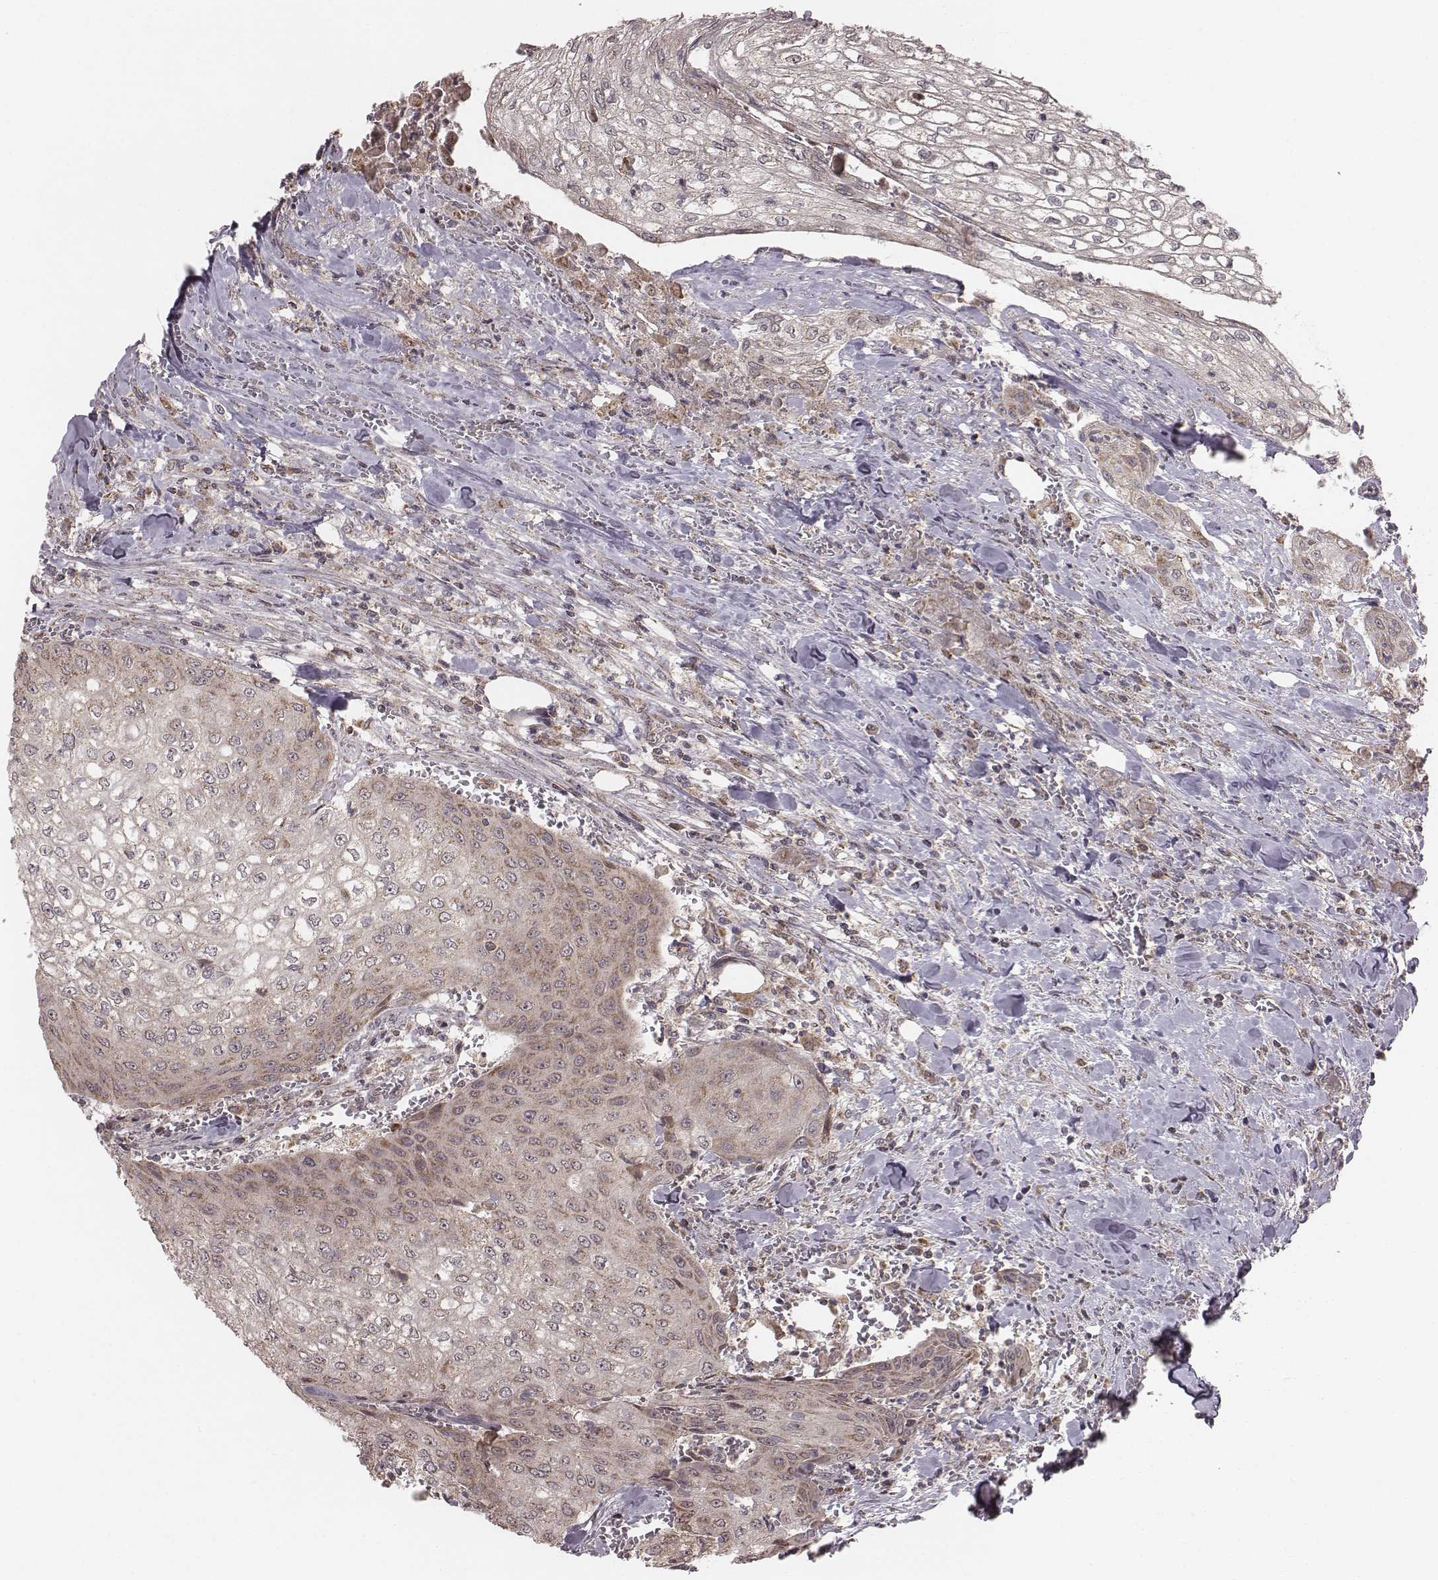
{"staining": {"intensity": "moderate", "quantity": "25%-75%", "location": "cytoplasmic/membranous"}, "tissue": "urothelial cancer", "cell_type": "Tumor cells", "image_type": "cancer", "snomed": [{"axis": "morphology", "description": "Urothelial carcinoma, High grade"}, {"axis": "topography", "description": "Urinary bladder"}], "caption": "Brown immunohistochemical staining in urothelial cancer reveals moderate cytoplasmic/membranous expression in approximately 25%-75% of tumor cells. The staining was performed using DAB, with brown indicating positive protein expression. Nuclei are stained blue with hematoxylin.", "gene": "PDCD2L", "patient": {"sex": "male", "age": 62}}